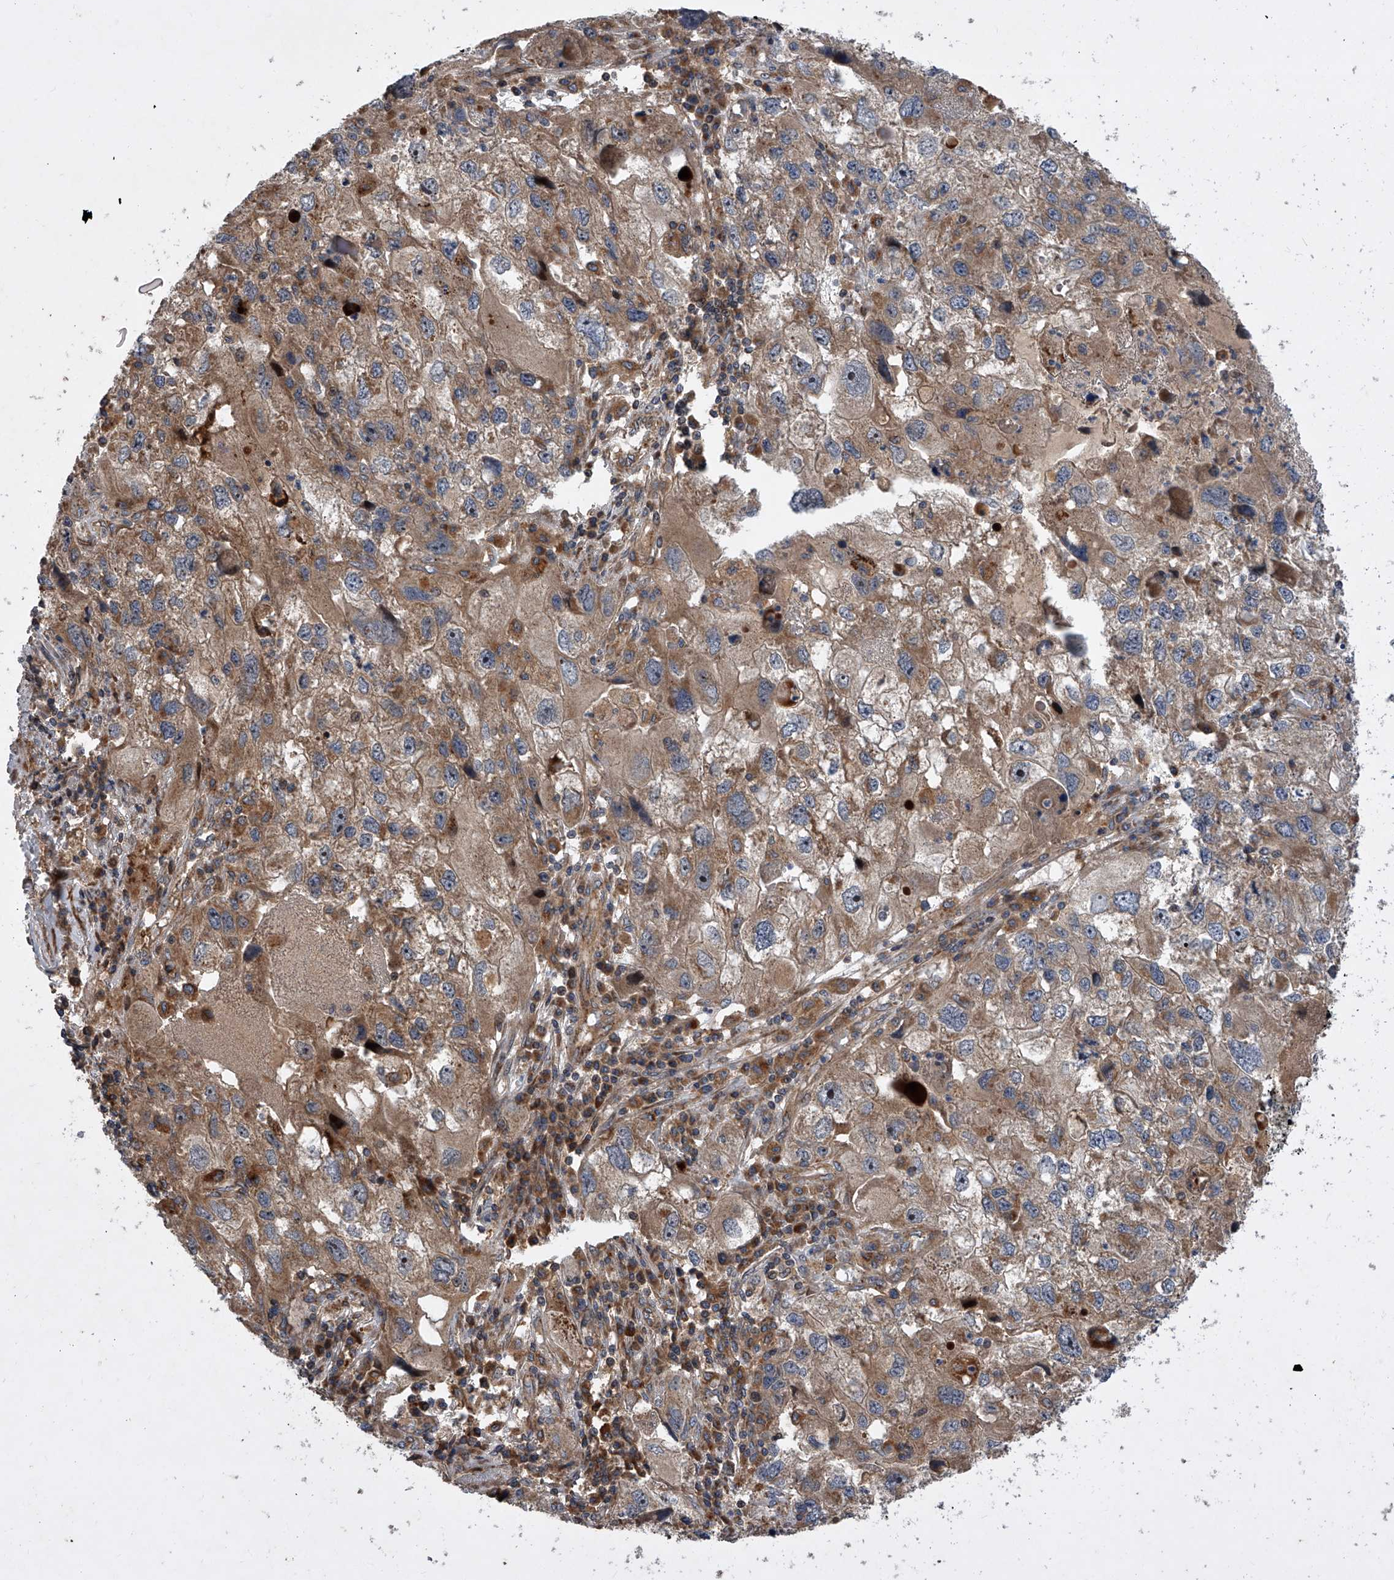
{"staining": {"intensity": "moderate", "quantity": ">75%", "location": "cytoplasmic/membranous"}, "tissue": "endometrial cancer", "cell_type": "Tumor cells", "image_type": "cancer", "snomed": [{"axis": "morphology", "description": "Adenocarcinoma, NOS"}, {"axis": "topography", "description": "Endometrium"}], "caption": "This is an image of immunohistochemistry (IHC) staining of endometrial cancer, which shows moderate expression in the cytoplasmic/membranous of tumor cells.", "gene": "USP47", "patient": {"sex": "female", "age": 49}}